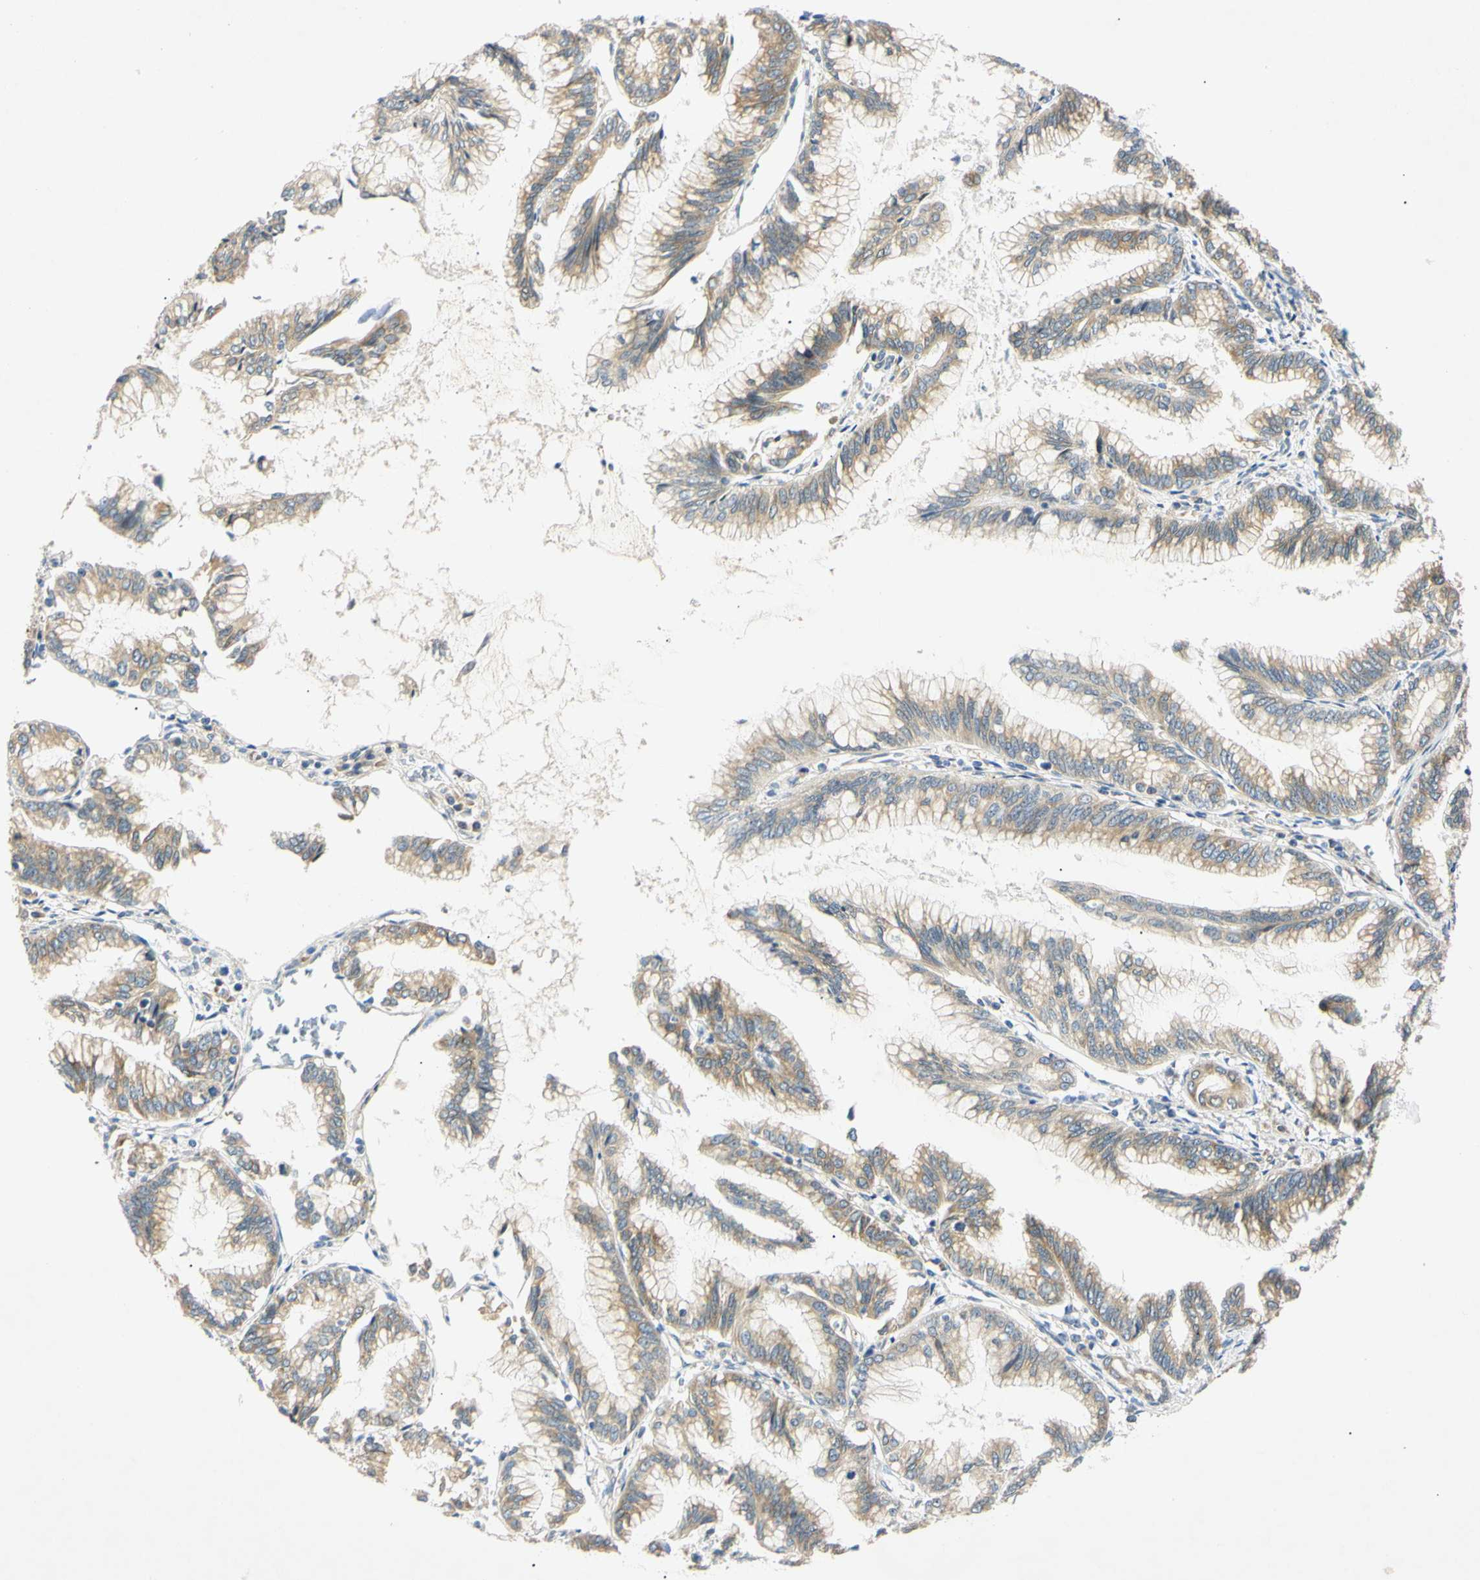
{"staining": {"intensity": "weak", "quantity": ">75%", "location": "cytoplasmic/membranous"}, "tissue": "pancreatic cancer", "cell_type": "Tumor cells", "image_type": "cancer", "snomed": [{"axis": "morphology", "description": "Adenocarcinoma, NOS"}, {"axis": "topography", "description": "Pancreas"}], "caption": "DAB (3,3'-diaminobenzidine) immunohistochemical staining of adenocarcinoma (pancreatic) displays weak cytoplasmic/membranous protein staining in about >75% of tumor cells.", "gene": "DNAJB12", "patient": {"sex": "female", "age": 64}}